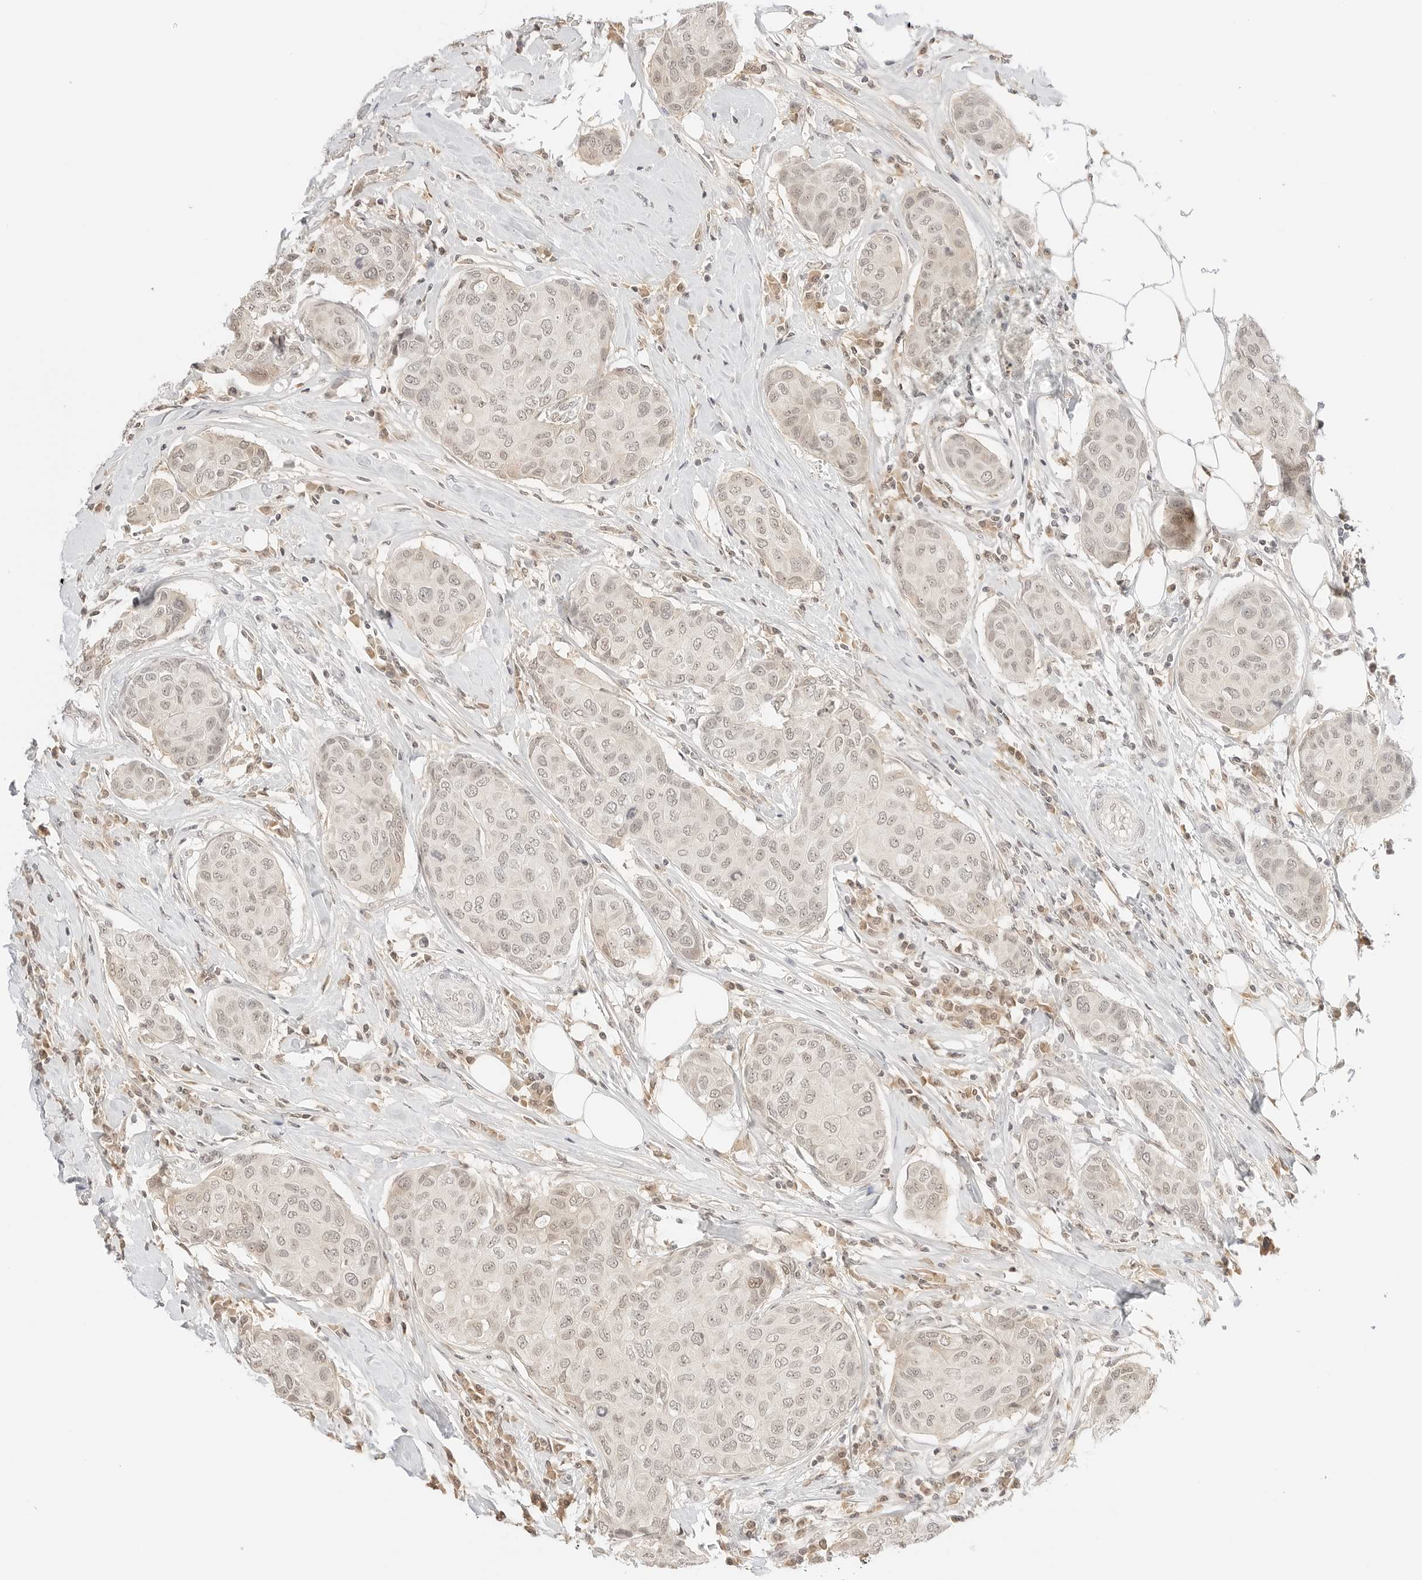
{"staining": {"intensity": "weak", "quantity": ">75%", "location": "nuclear"}, "tissue": "breast cancer", "cell_type": "Tumor cells", "image_type": "cancer", "snomed": [{"axis": "morphology", "description": "Duct carcinoma"}, {"axis": "topography", "description": "Breast"}], "caption": "Immunohistochemistry (IHC) of breast cancer (infiltrating ductal carcinoma) reveals low levels of weak nuclear staining in about >75% of tumor cells. (IHC, brightfield microscopy, high magnification).", "gene": "RPS6KL1", "patient": {"sex": "female", "age": 80}}